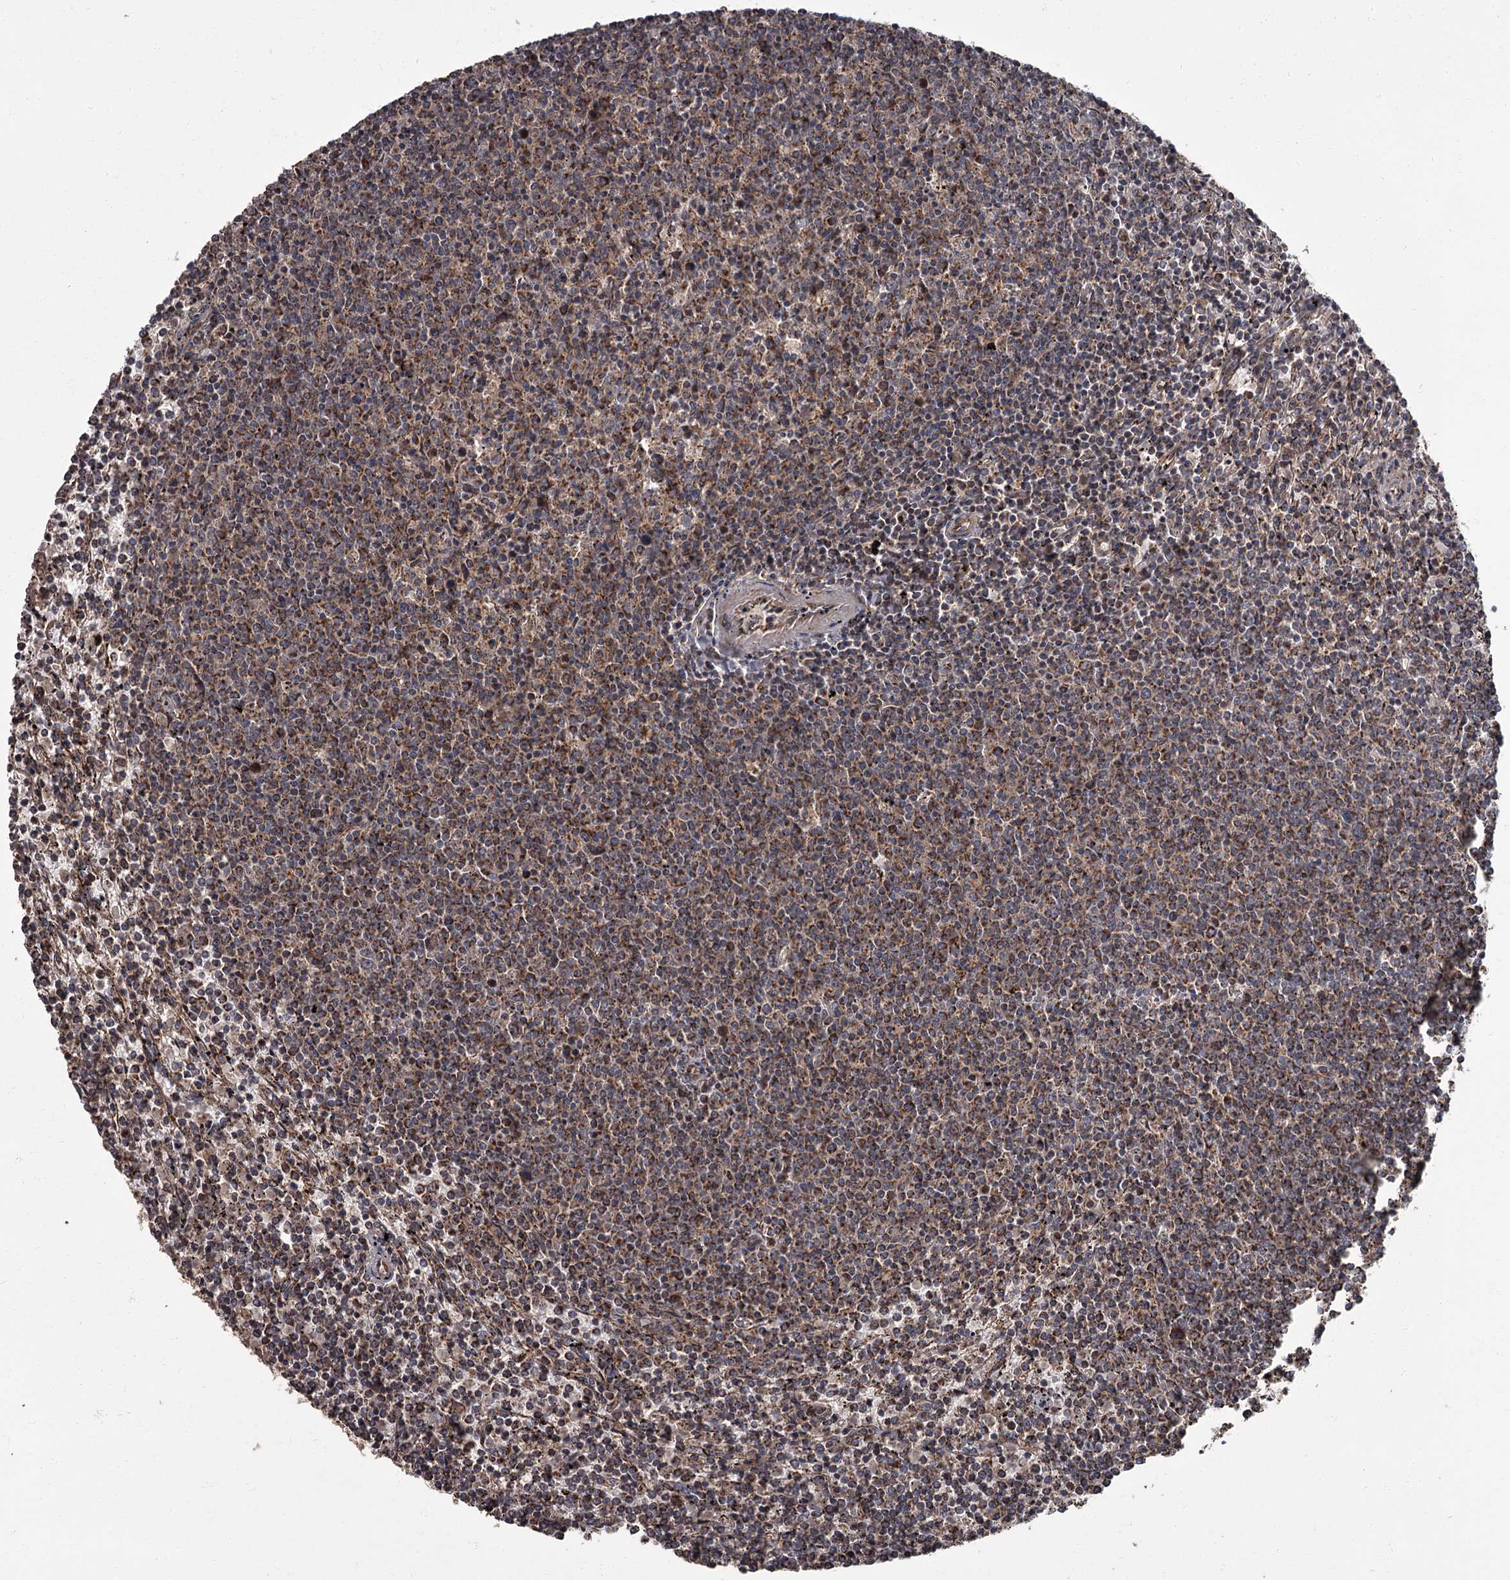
{"staining": {"intensity": "strong", "quantity": ">75%", "location": "cytoplasmic/membranous"}, "tissue": "lymphoma", "cell_type": "Tumor cells", "image_type": "cancer", "snomed": [{"axis": "morphology", "description": "Malignant lymphoma, non-Hodgkin's type, Low grade"}, {"axis": "topography", "description": "Spleen"}], "caption": "High-power microscopy captured an immunohistochemistry (IHC) micrograph of lymphoma, revealing strong cytoplasmic/membranous staining in about >75% of tumor cells. The protein is shown in brown color, while the nuclei are stained blue.", "gene": "THAP9", "patient": {"sex": "female", "age": 50}}